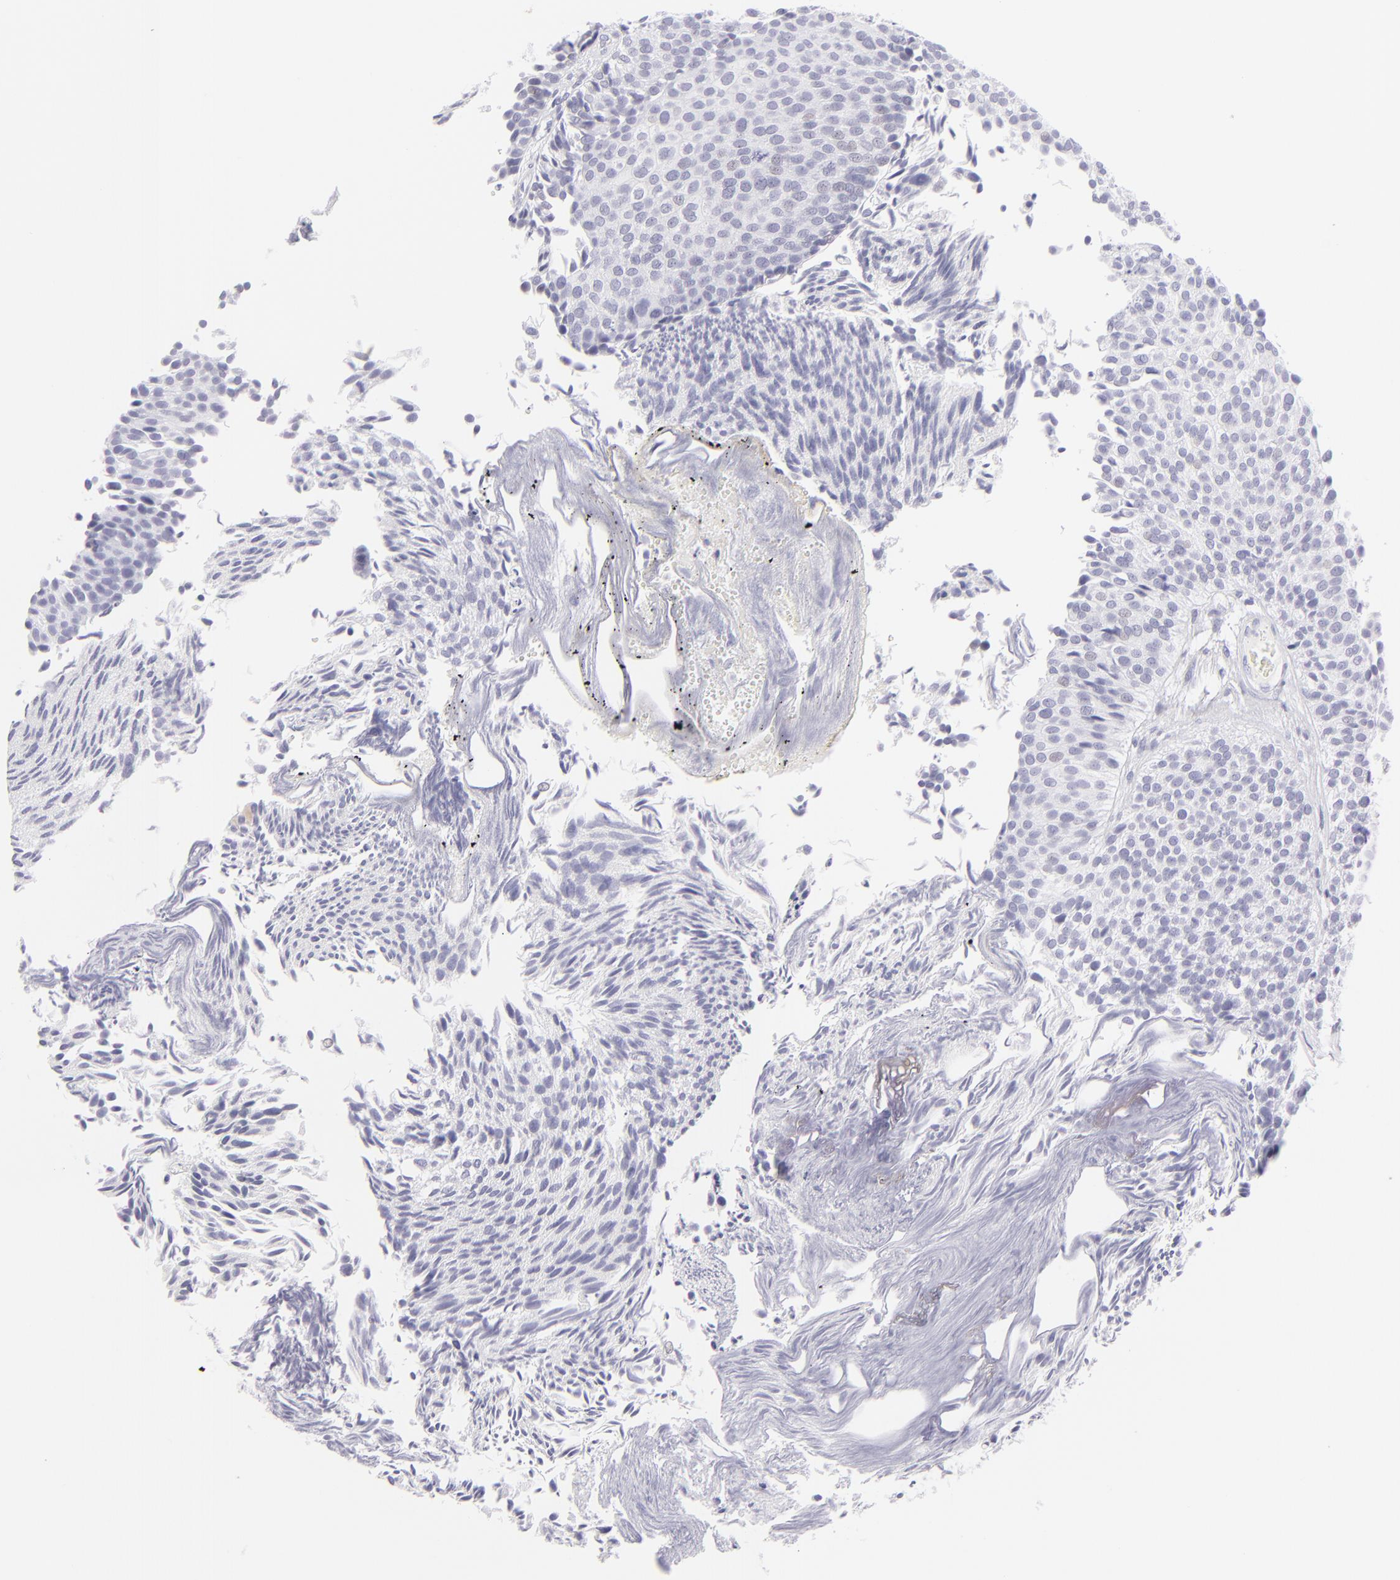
{"staining": {"intensity": "negative", "quantity": "none", "location": "none"}, "tissue": "urothelial cancer", "cell_type": "Tumor cells", "image_type": "cancer", "snomed": [{"axis": "morphology", "description": "Urothelial carcinoma, Low grade"}, {"axis": "topography", "description": "Urinary bladder"}], "caption": "Urothelial carcinoma (low-grade) was stained to show a protein in brown. There is no significant staining in tumor cells.", "gene": "FCER2", "patient": {"sex": "male", "age": 84}}